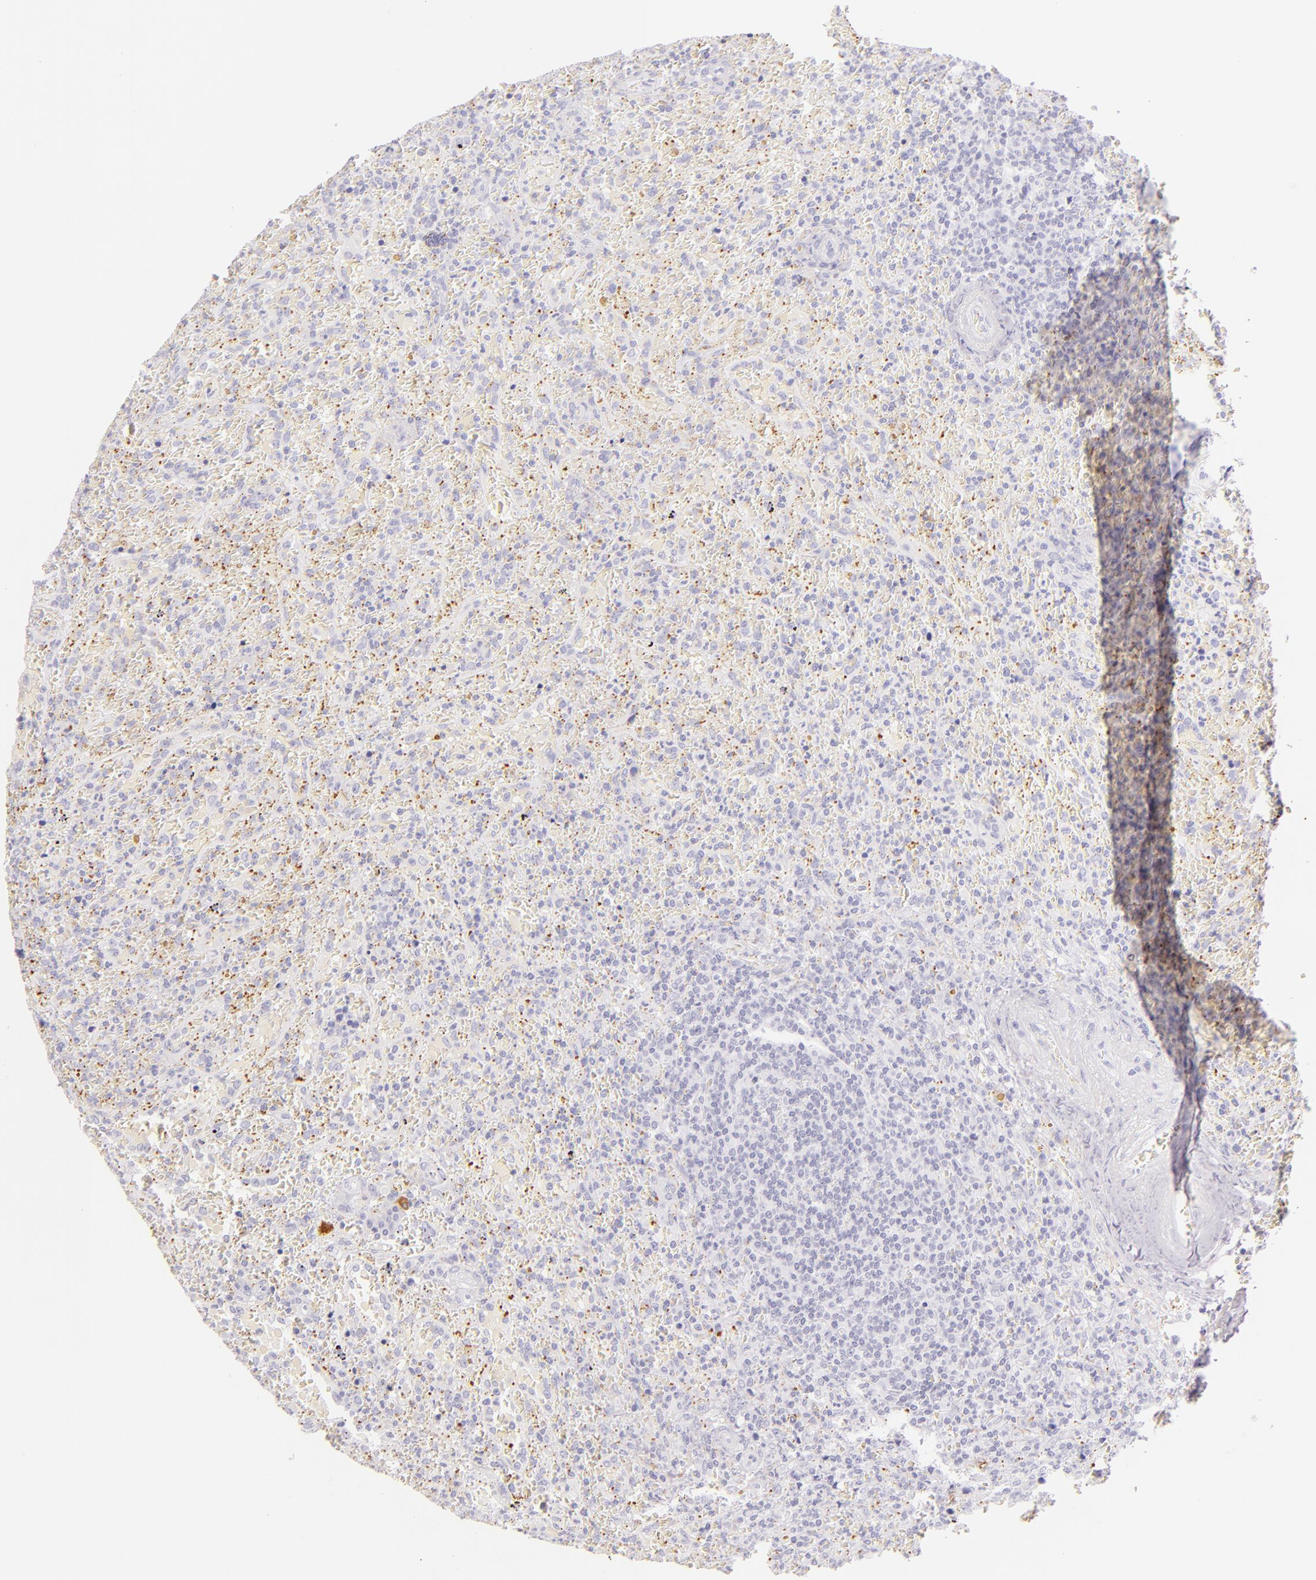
{"staining": {"intensity": "negative", "quantity": "none", "location": "none"}, "tissue": "lymphoma", "cell_type": "Tumor cells", "image_type": "cancer", "snomed": [{"axis": "morphology", "description": "Malignant lymphoma, non-Hodgkin's type, High grade"}, {"axis": "topography", "description": "Spleen"}, {"axis": "topography", "description": "Lymph node"}], "caption": "Tumor cells show no significant positivity in lymphoma. (DAB immunohistochemistry (IHC) with hematoxylin counter stain).", "gene": "SELP", "patient": {"sex": "female", "age": 70}}